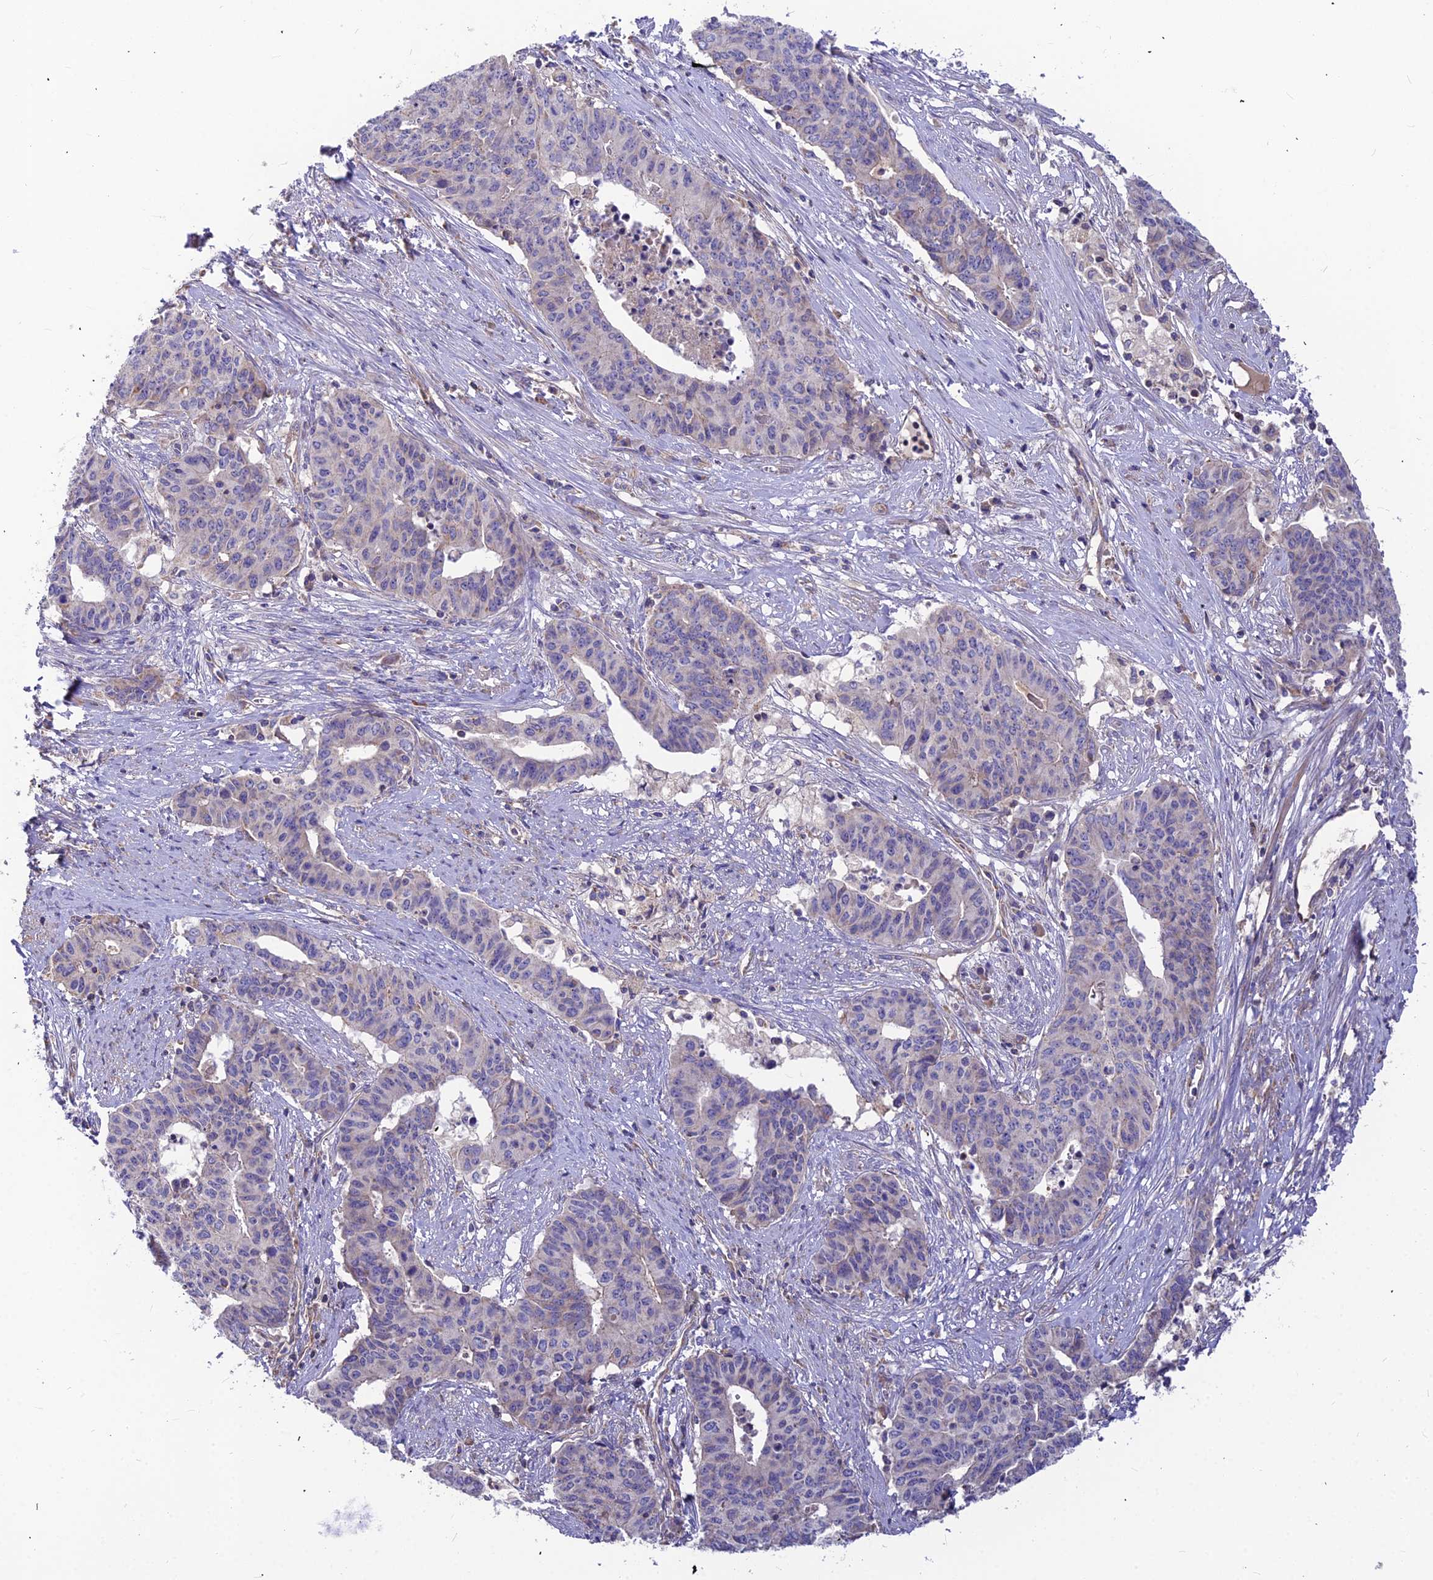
{"staining": {"intensity": "negative", "quantity": "none", "location": "none"}, "tissue": "endometrial cancer", "cell_type": "Tumor cells", "image_type": "cancer", "snomed": [{"axis": "morphology", "description": "Adenocarcinoma, NOS"}, {"axis": "topography", "description": "Endometrium"}], "caption": "An immunohistochemistry (IHC) micrograph of adenocarcinoma (endometrial) is shown. There is no staining in tumor cells of adenocarcinoma (endometrial).", "gene": "ASPHD1", "patient": {"sex": "female", "age": 59}}